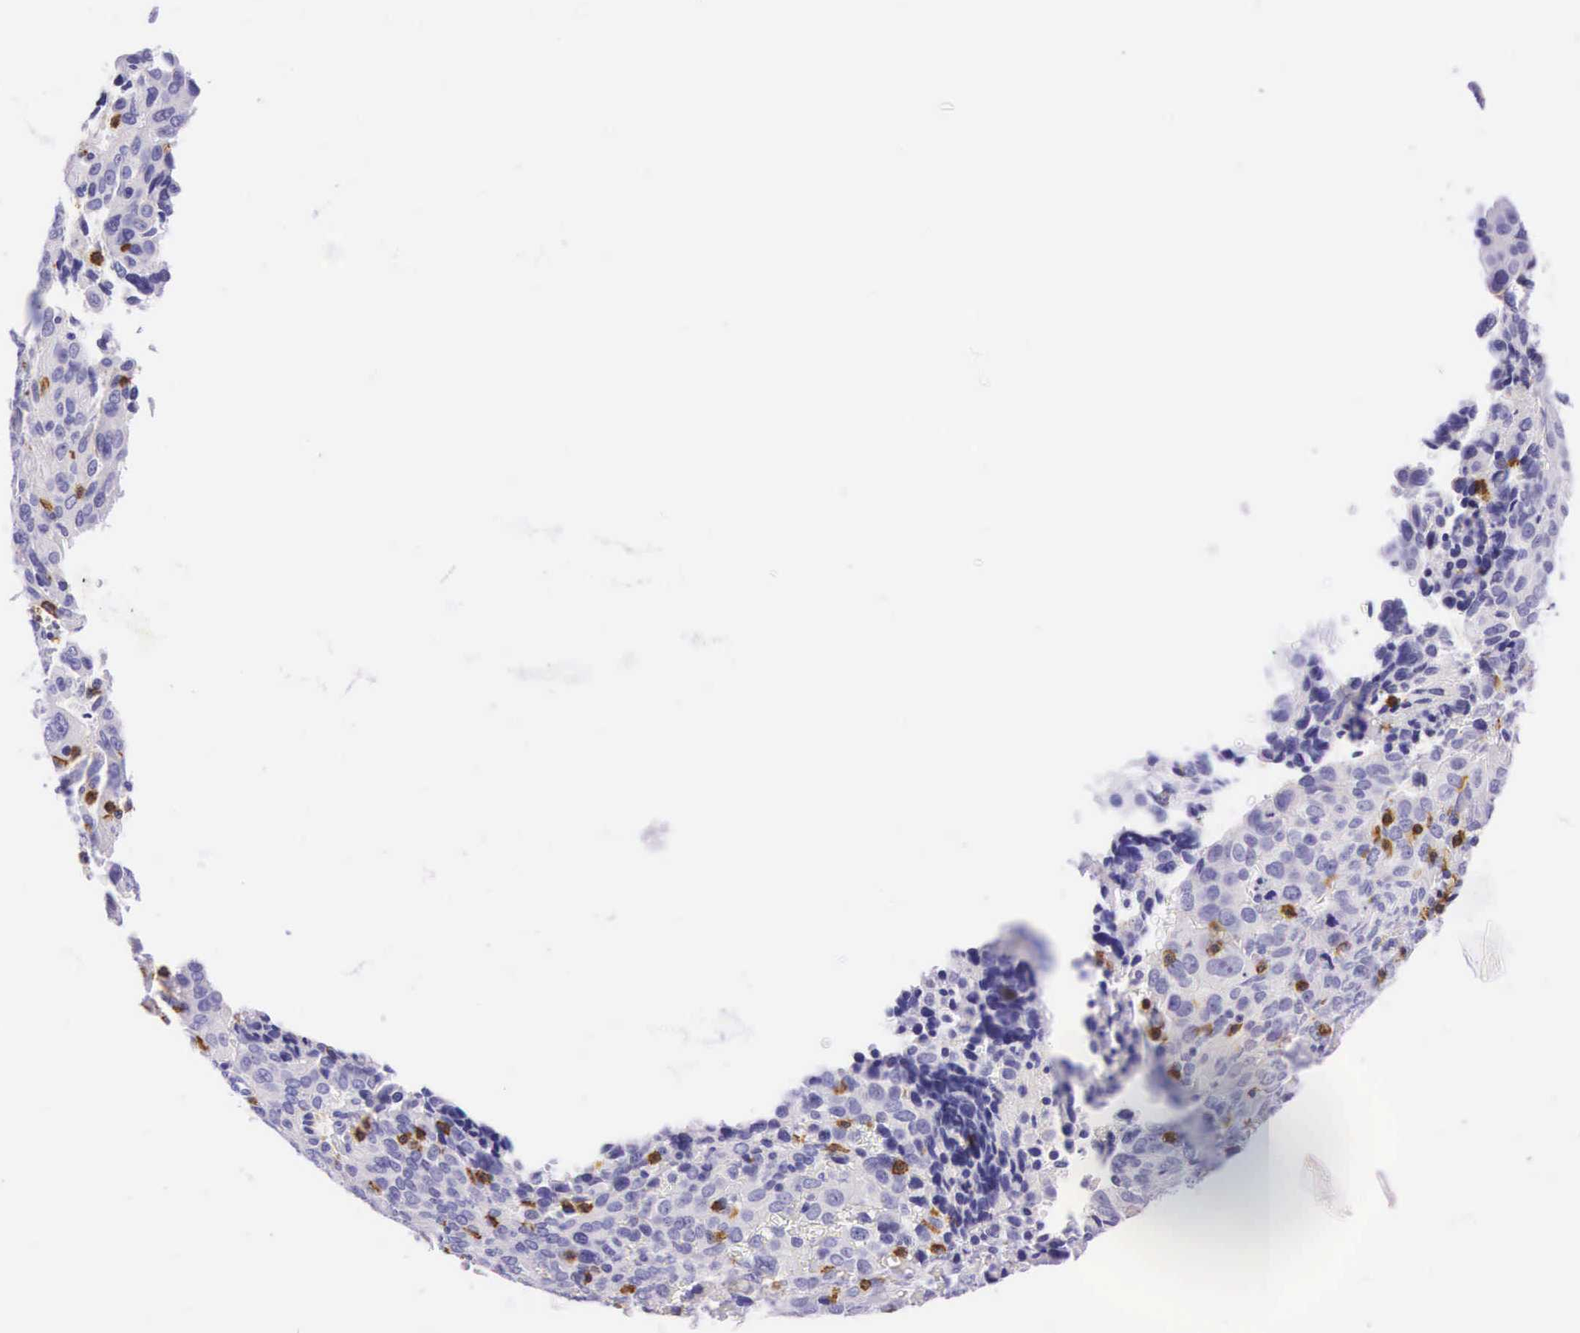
{"staining": {"intensity": "negative", "quantity": "none", "location": "none"}, "tissue": "ovarian cancer", "cell_type": "Tumor cells", "image_type": "cancer", "snomed": [{"axis": "morphology", "description": "Carcinoma, endometroid"}, {"axis": "topography", "description": "Ovary"}], "caption": "Human endometroid carcinoma (ovarian) stained for a protein using IHC shows no staining in tumor cells.", "gene": "CD8A", "patient": {"sex": "female", "age": 75}}